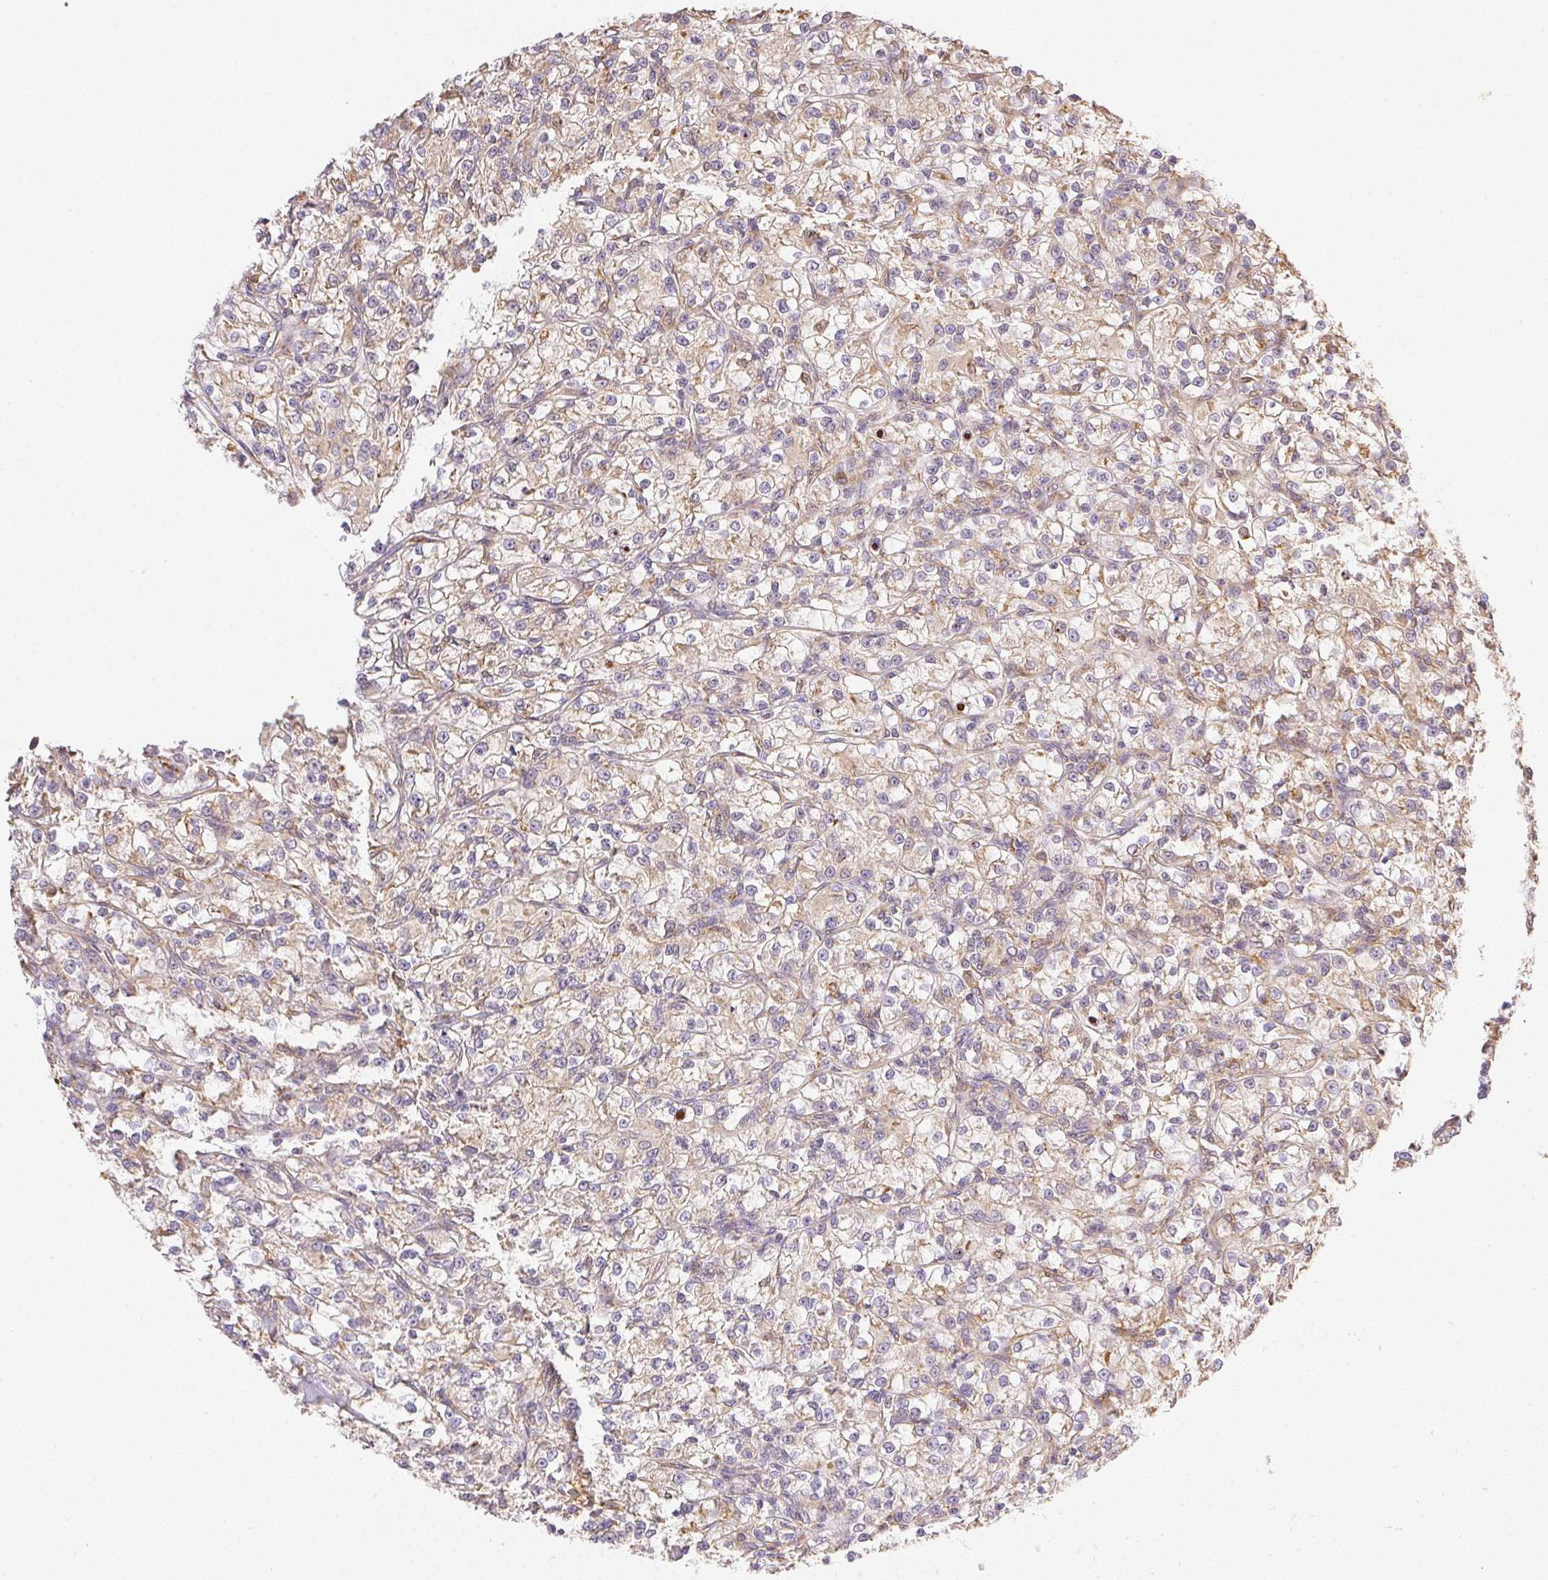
{"staining": {"intensity": "weak", "quantity": "25%-75%", "location": "cytoplasmic/membranous"}, "tissue": "renal cancer", "cell_type": "Tumor cells", "image_type": "cancer", "snomed": [{"axis": "morphology", "description": "Adenocarcinoma, NOS"}, {"axis": "topography", "description": "Kidney"}], "caption": "Tumor cells reveal low levels of weak cytoplasmic/membranous expression in about 25%-75% of cells in adenocarcinoma (renal).", "gene": "ENTREP1", "patient": {"sex": "female", "age": 59}}